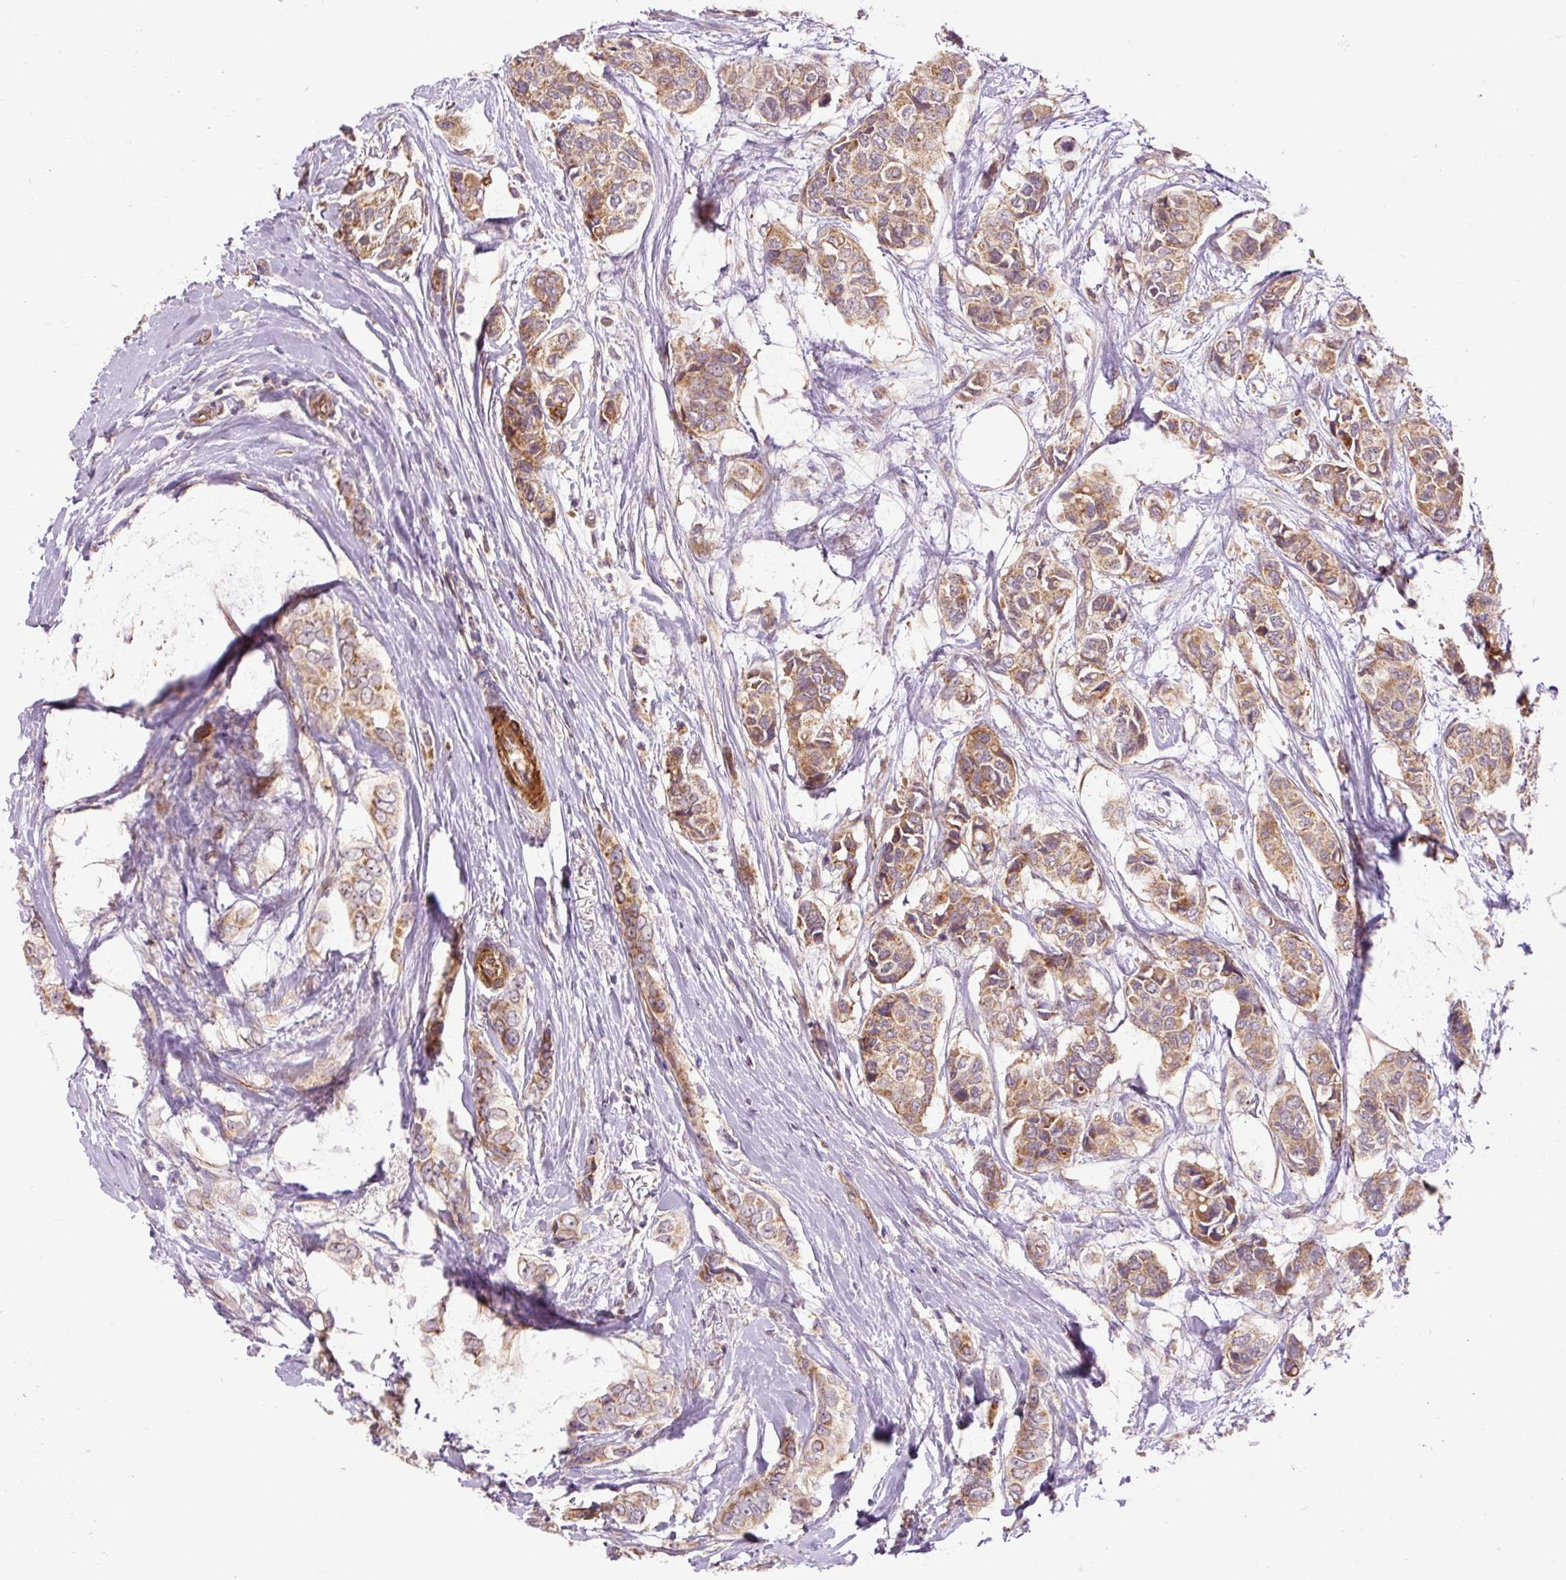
{"staining": {"intensity": "moderate", "quantity": ">75%", "location": "cytoplasmic/membranous"}, "tissue": "breast cancer", "cell_type": "Tumor cells", "image_type": "cancer", "snomed": [{"axis": "morphology", "description": "Lobular carcinoma"}, {"axis": "topography", "description": "Breast"}], "caption": "High-power microscopy captured an IHC image of lobular carcinoma (breast), revealing moderate cytoplasmic/membranous expression in about >75% of tumor cells.", "gene": "RIPOR3", "patient": {"sex": "female", "age": 51}}